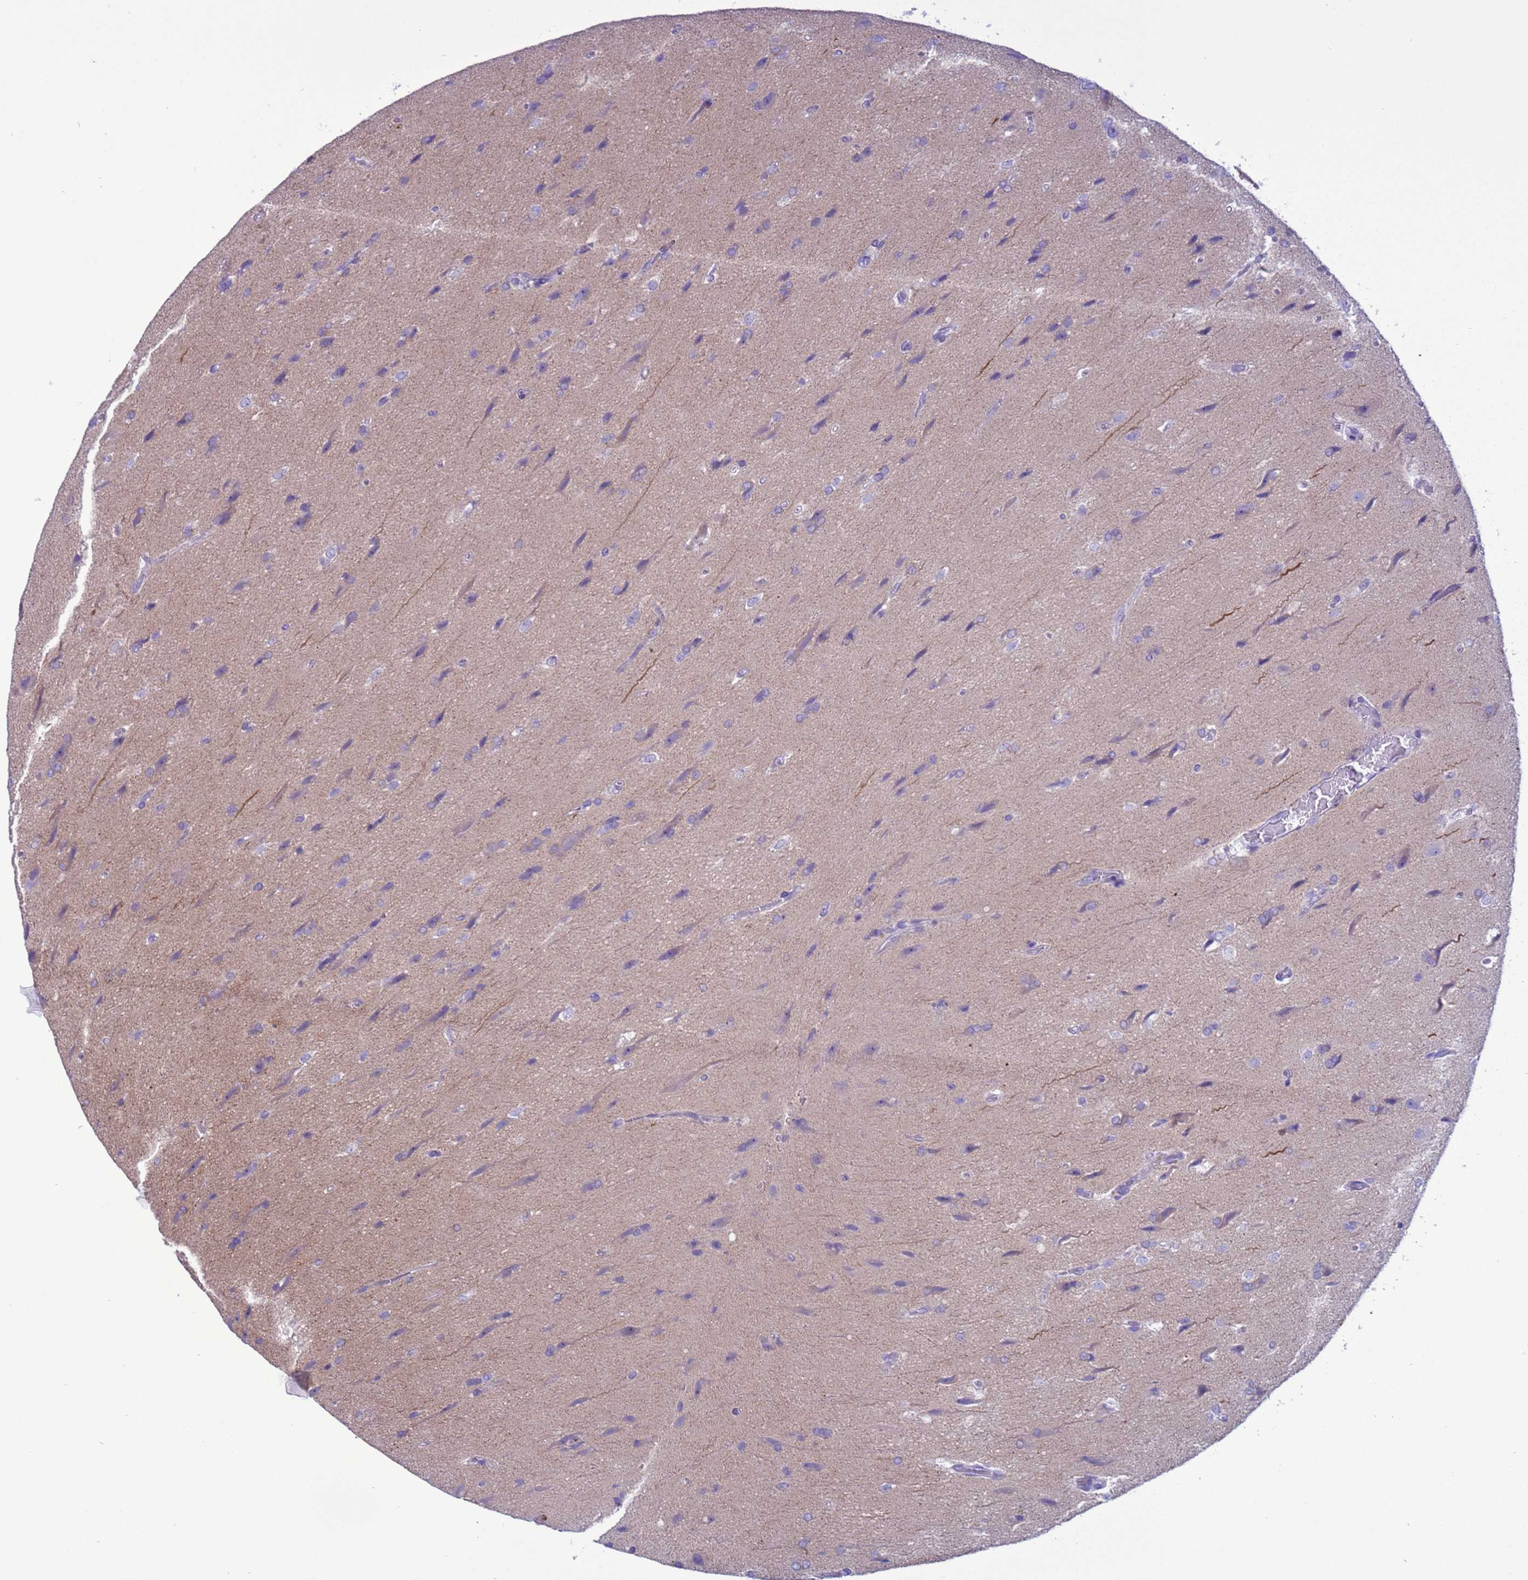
{"staining": {"intensity": "negative", "quantity": "none", "location": "none"}, "tissue": "glioma", "cell_type": "Tumor cells", "image_type": "cancer", "snomed": [{"axis": "morphology", "description": "Glioma, malignant, Low grade"}, {"axis": "topography", "description": "Brain"}], "caption": "Immunohistochemical staining of malignant glioma (low-grade) demonstrates no significant expression in tumor cells.", "gene": "CST4", "patient": {"sex": "male", "age": 66}}